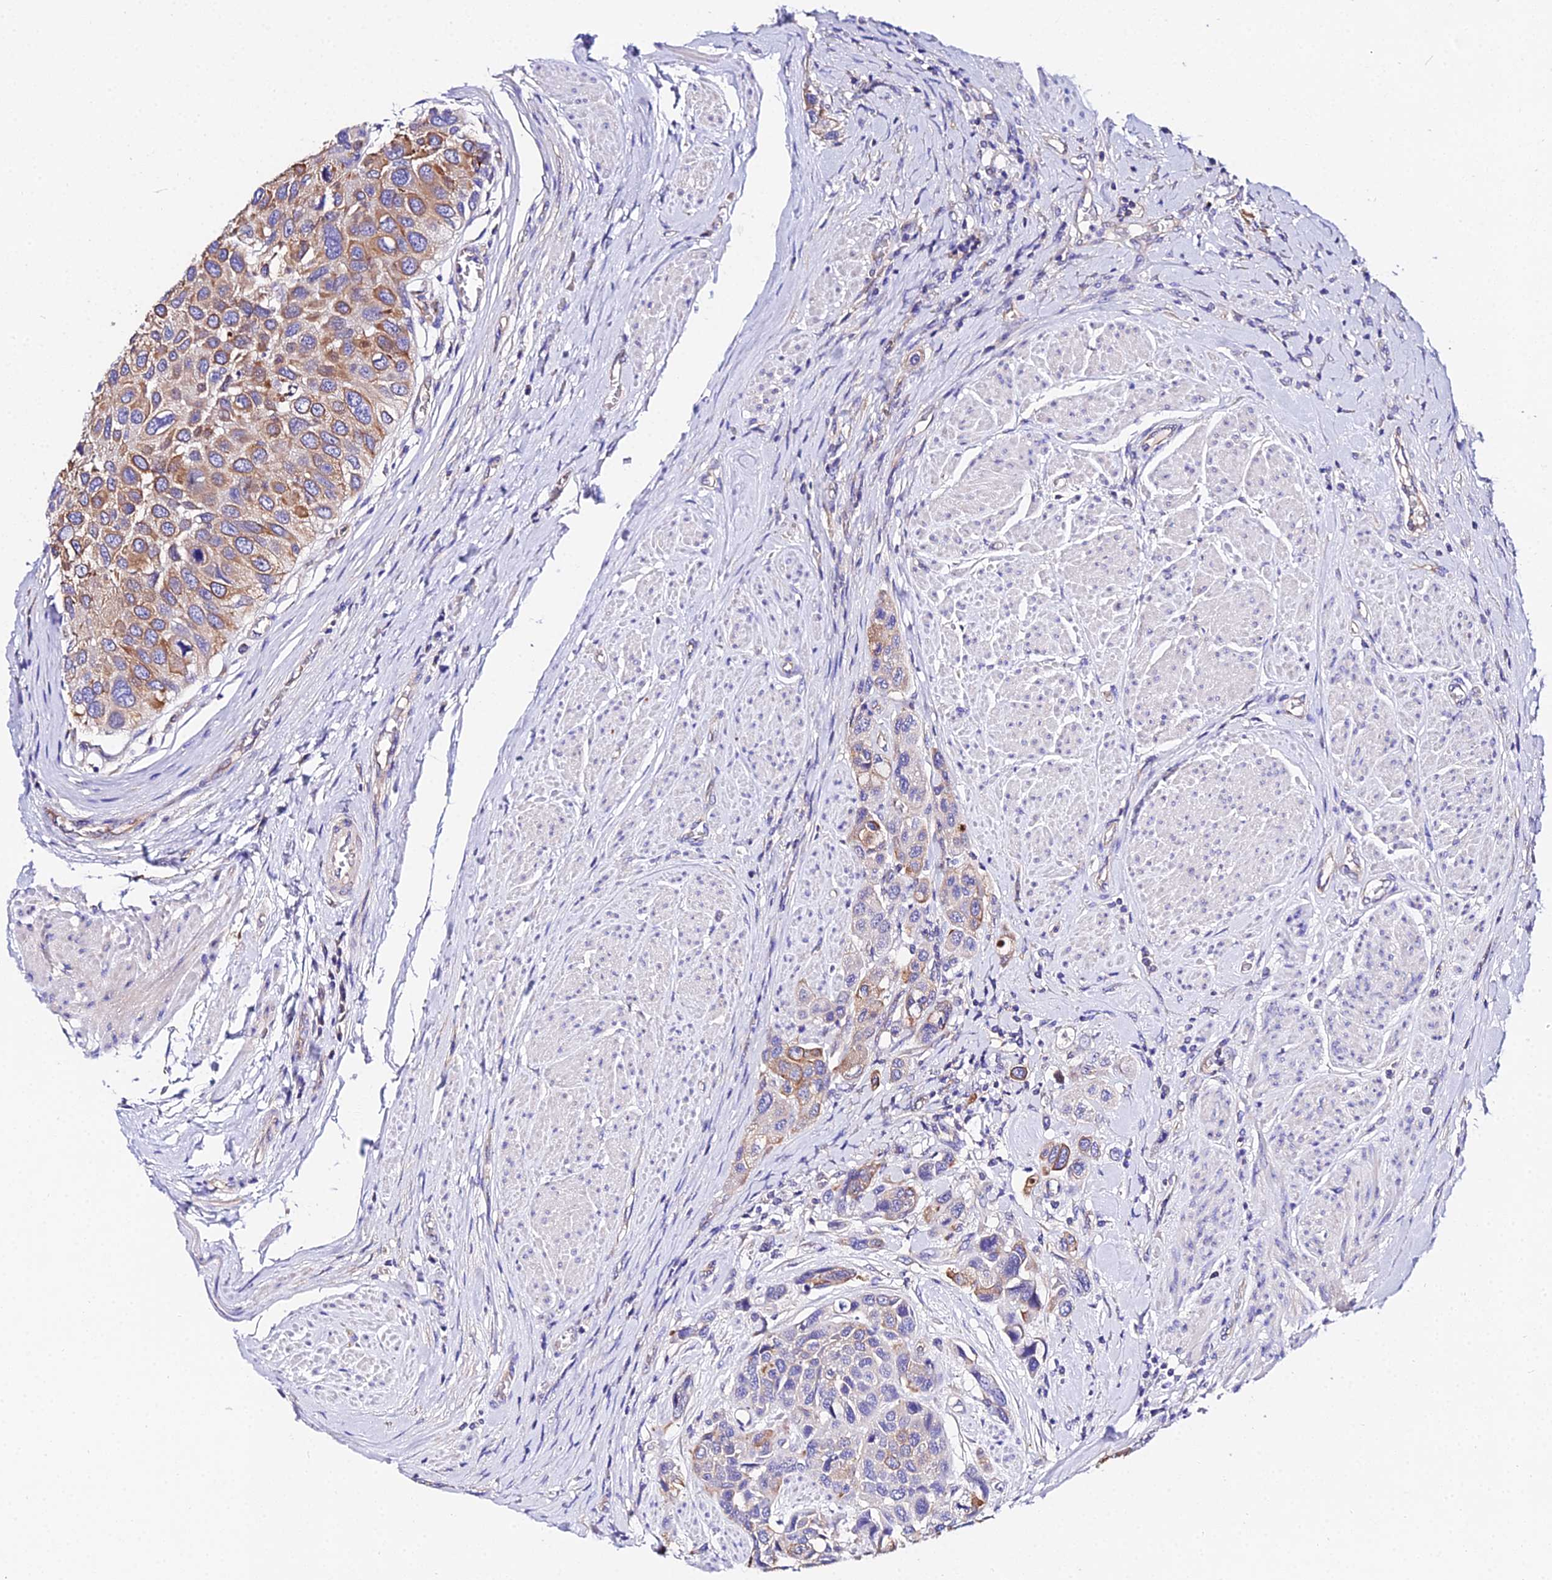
{"staining": {"intensity": "moderate", "quantity": "25%-75%", "location": "cytoplasmic/membranous"}, "tissue": "urothelial cancer", "cell_type": "Tumor cells", "image_type": "cancer", "snomed": [{"axis": "morphology", "description": "Urothelial carcinoma, High grade"}, {"axis": "topography", "description": "Urinary bladder"}], "caption": "Protein positivity by IHC shows moderate cytoplasmic/membranous positivity in about 25%-75% of tumor cells in high-grade urothelial carcinoma.", "gene": "DAW1", "patient": {"sex": "male", "age": 50}}